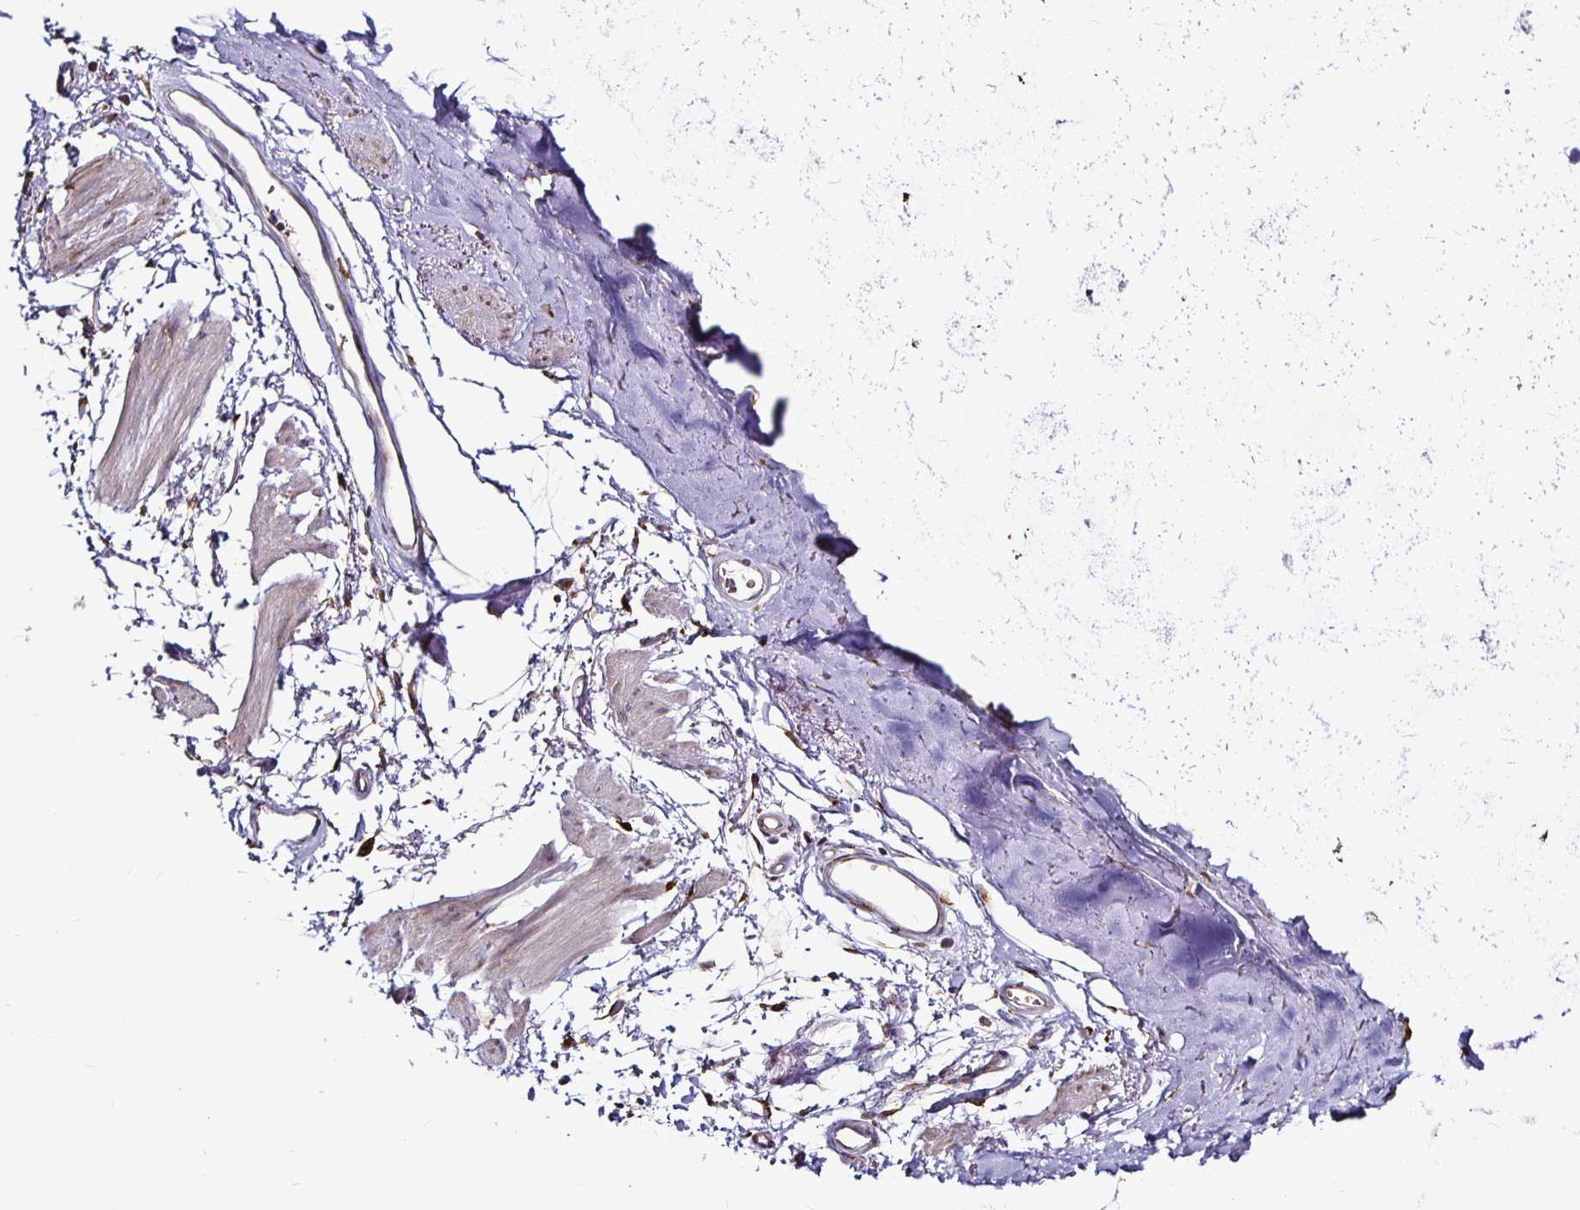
{"staining": {"intensity": "moderate", "quantity": ">75%", "location": "cytoplasmic/membranous"}, "tissue": "soft tissue", "cell_type": "Fibroblasts", "image_type": "normal", "snomed": [{"axis": "morphology", "description": "Normal tissue, NOS"}, {"axis": "topography", "description": "Cartilage tissue"}, {"axis": "topography", "description": "Bronchus"}], "caption": "Moderate cytoplasmic/membranous positivity for a protein is present in approximately >75% of fibroblasts of normal soft tissue using IHC.", "gene": "P4HA2", "patient": {"sex": "female", "age": 79}}